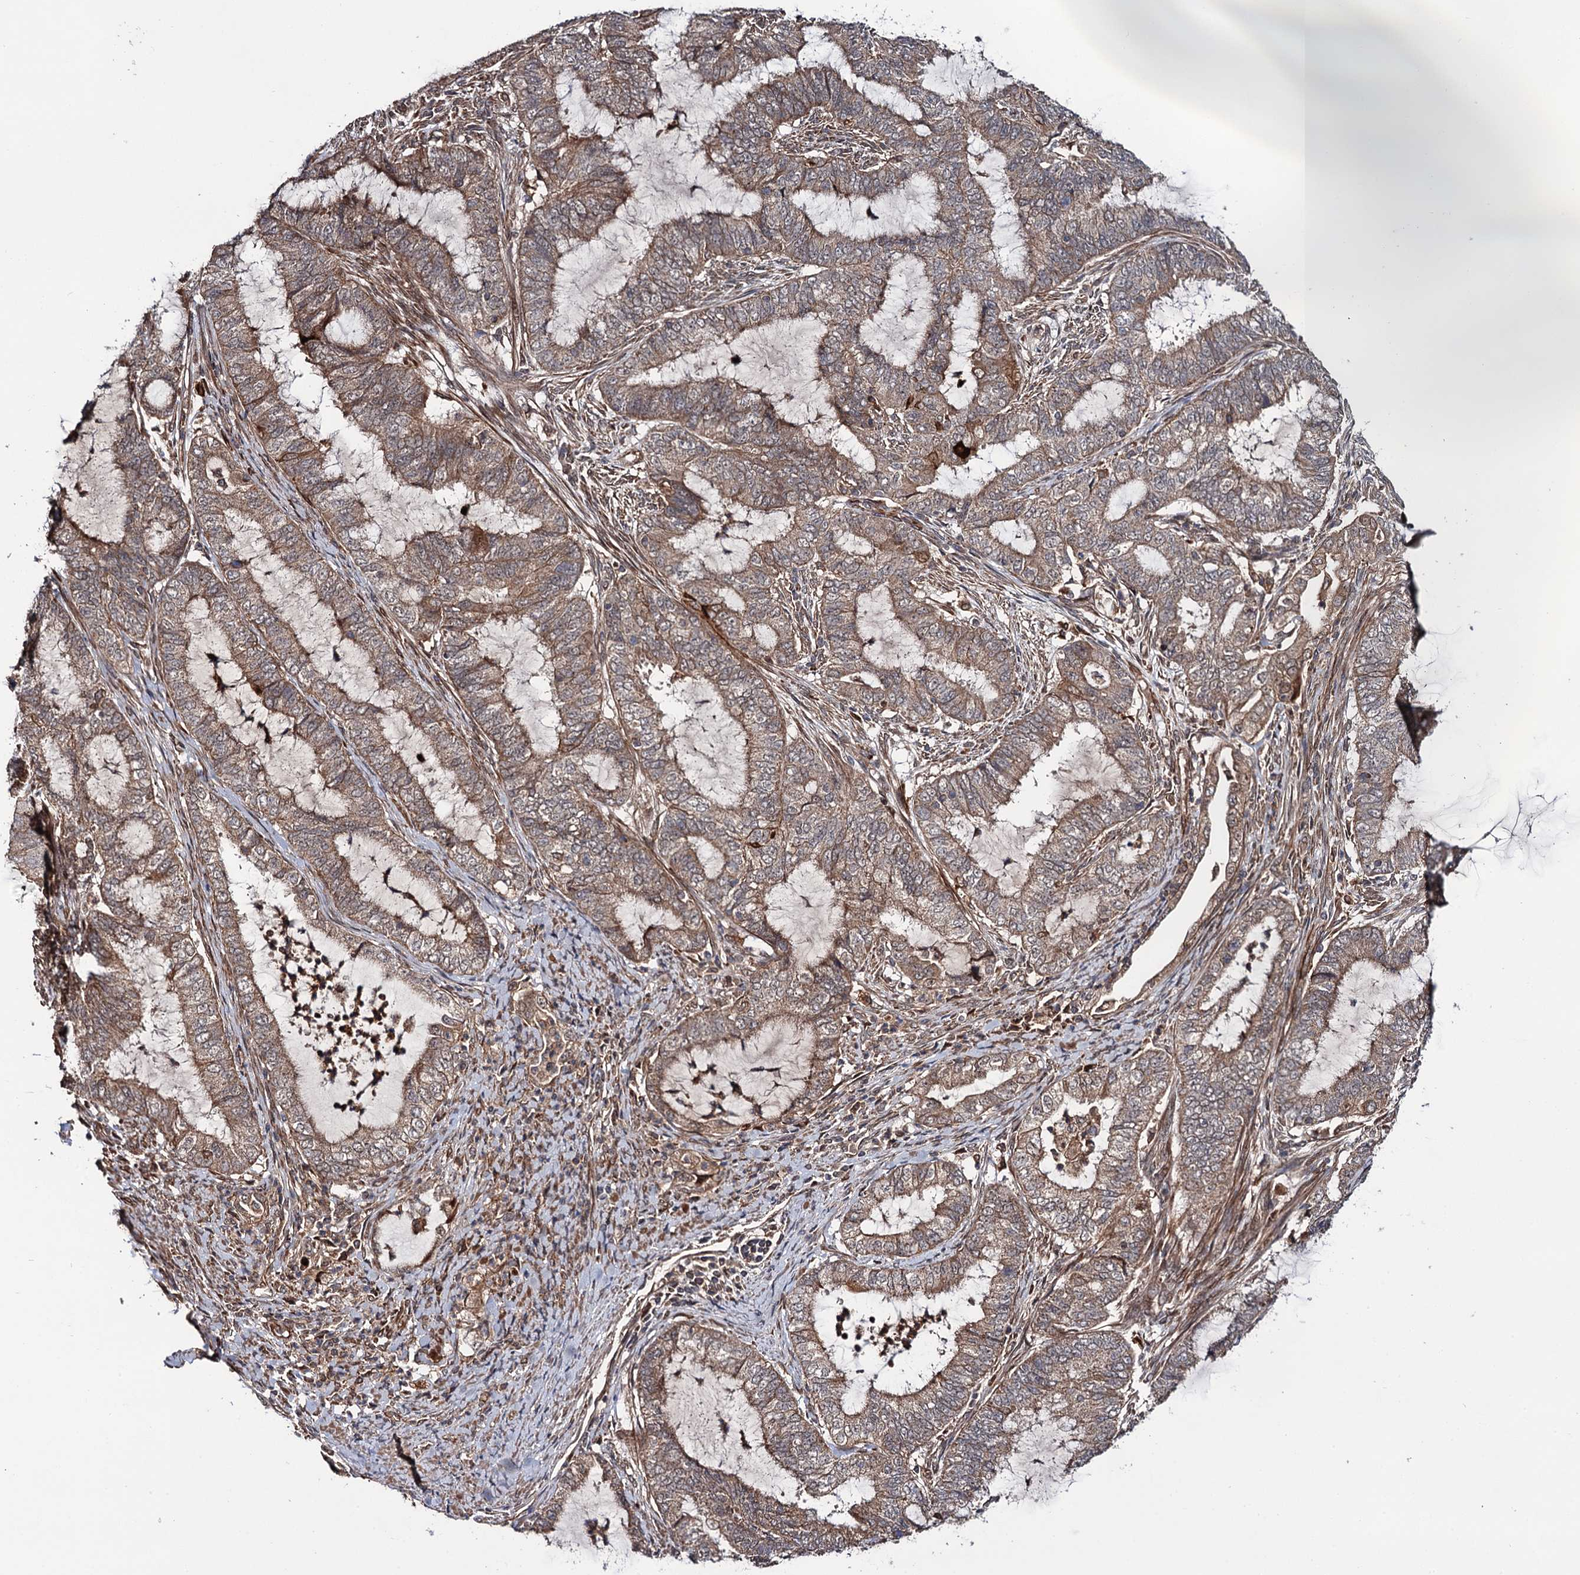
{"staining": {"intensity": "moderate", "quantity": ">75%", "location": "cytoplasmic/membranous"}, "tissue": "endometrial cancer", "cell_type": "Tumor cells", "image_type": "cancer", "snomed": [{"axis": "morphology", "description": "Adenocarcinoma, NOS"}, {"axis": "topography", "description": "Endometrium"}], "caption": "Protein expression analysis of human endometrial cancer (adenocarcinoma) reveals moderate cytoplasmic/membranous positivity in about >75% of tumor cells. Immunohistochemistry (ihc) stains the protein of interest in brown and the nuclei are stained blue.", "gene": "FSIP1", "patient": {"sex": "female", "age": 51}}